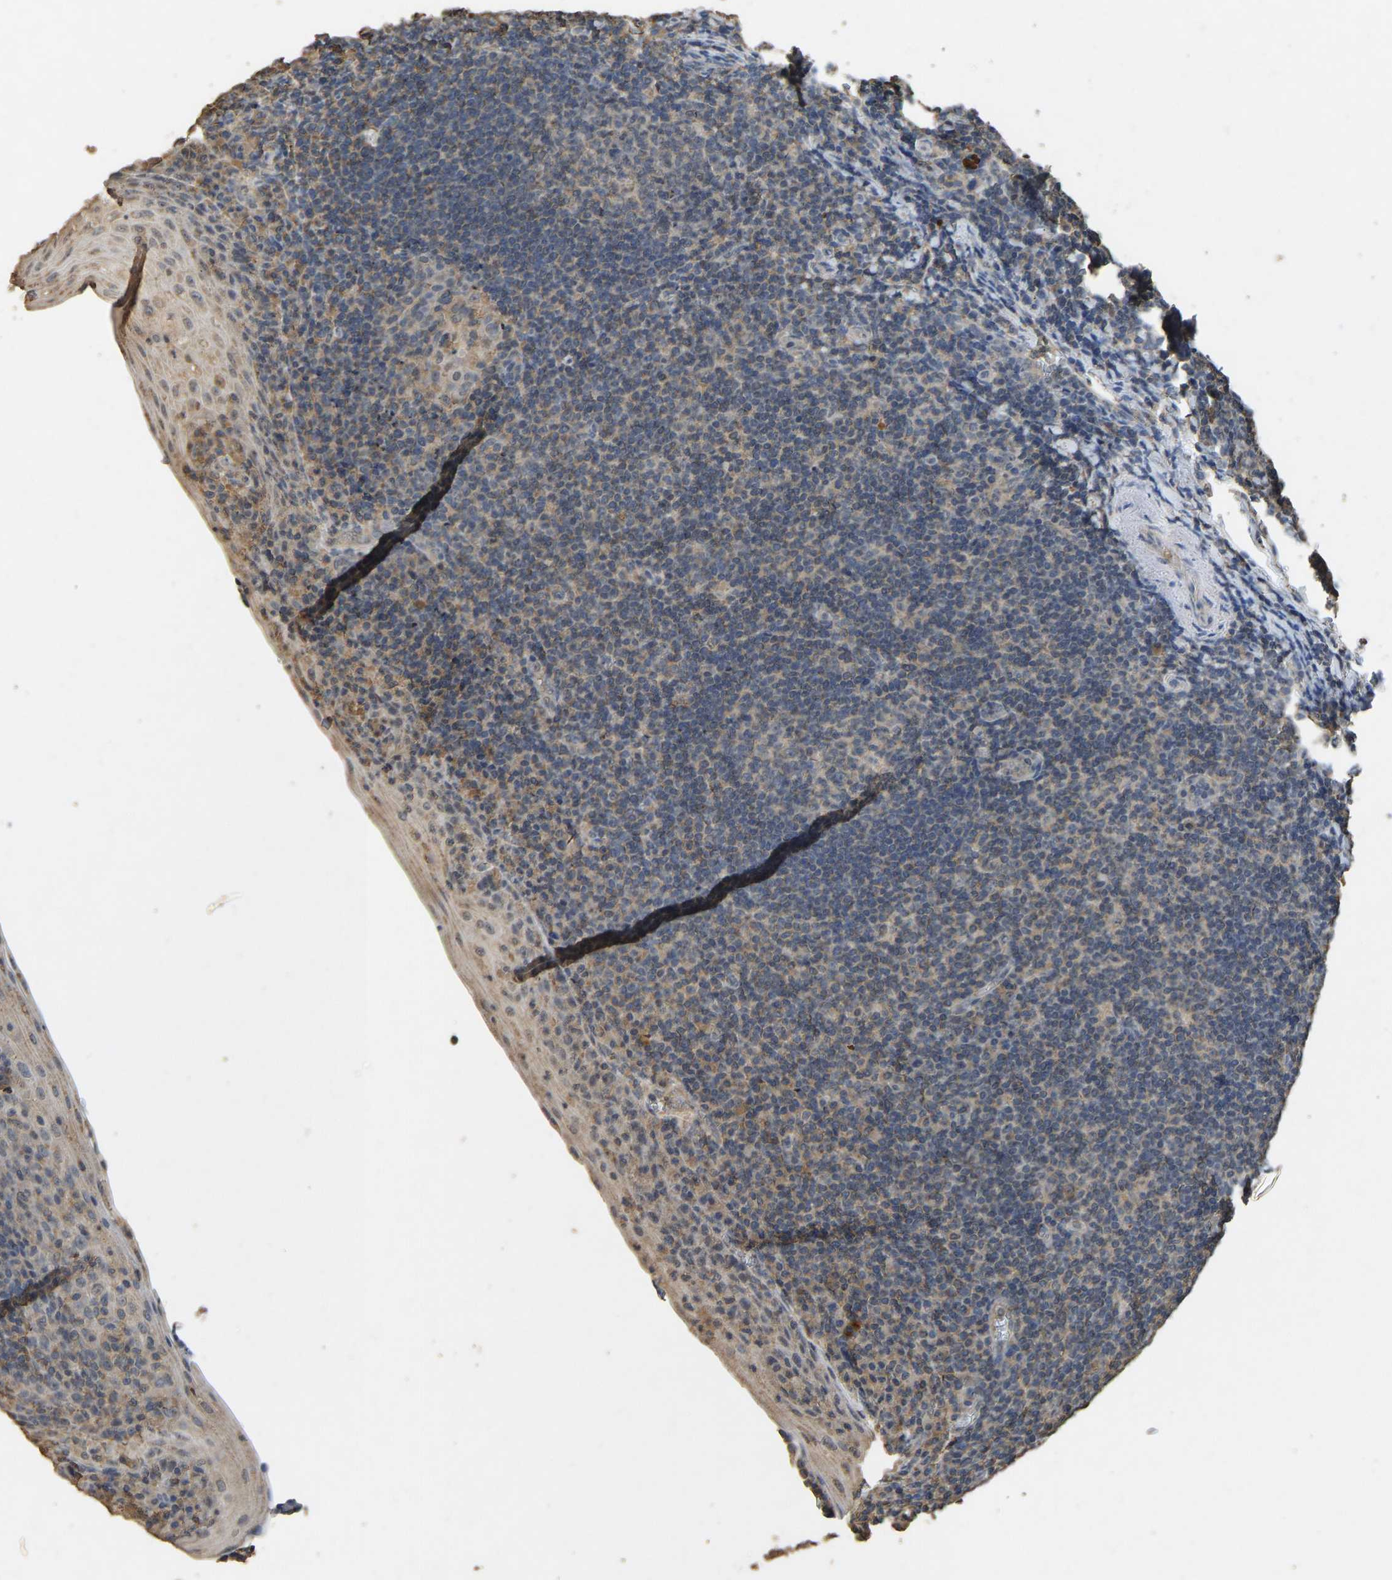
{"staining": {"intensity": "negative", "quantity": "none", "location": "none"}, "tissue": "tonsil", "cell_type": "Germinal center cells", "image_type": "normal", "snomed": [{"axis": "morphology", "description": "Normal tissue, NOS"}, {"axis": "topography", "description": "Tonsil"}], "caption": "Protein analysis of unremarkable tonsil exhibits no significant staining in germinal center cells. Nuclei are stained in blue.", "gene": "CIDEC", "patient": {"sex": "male", "age": 37}}